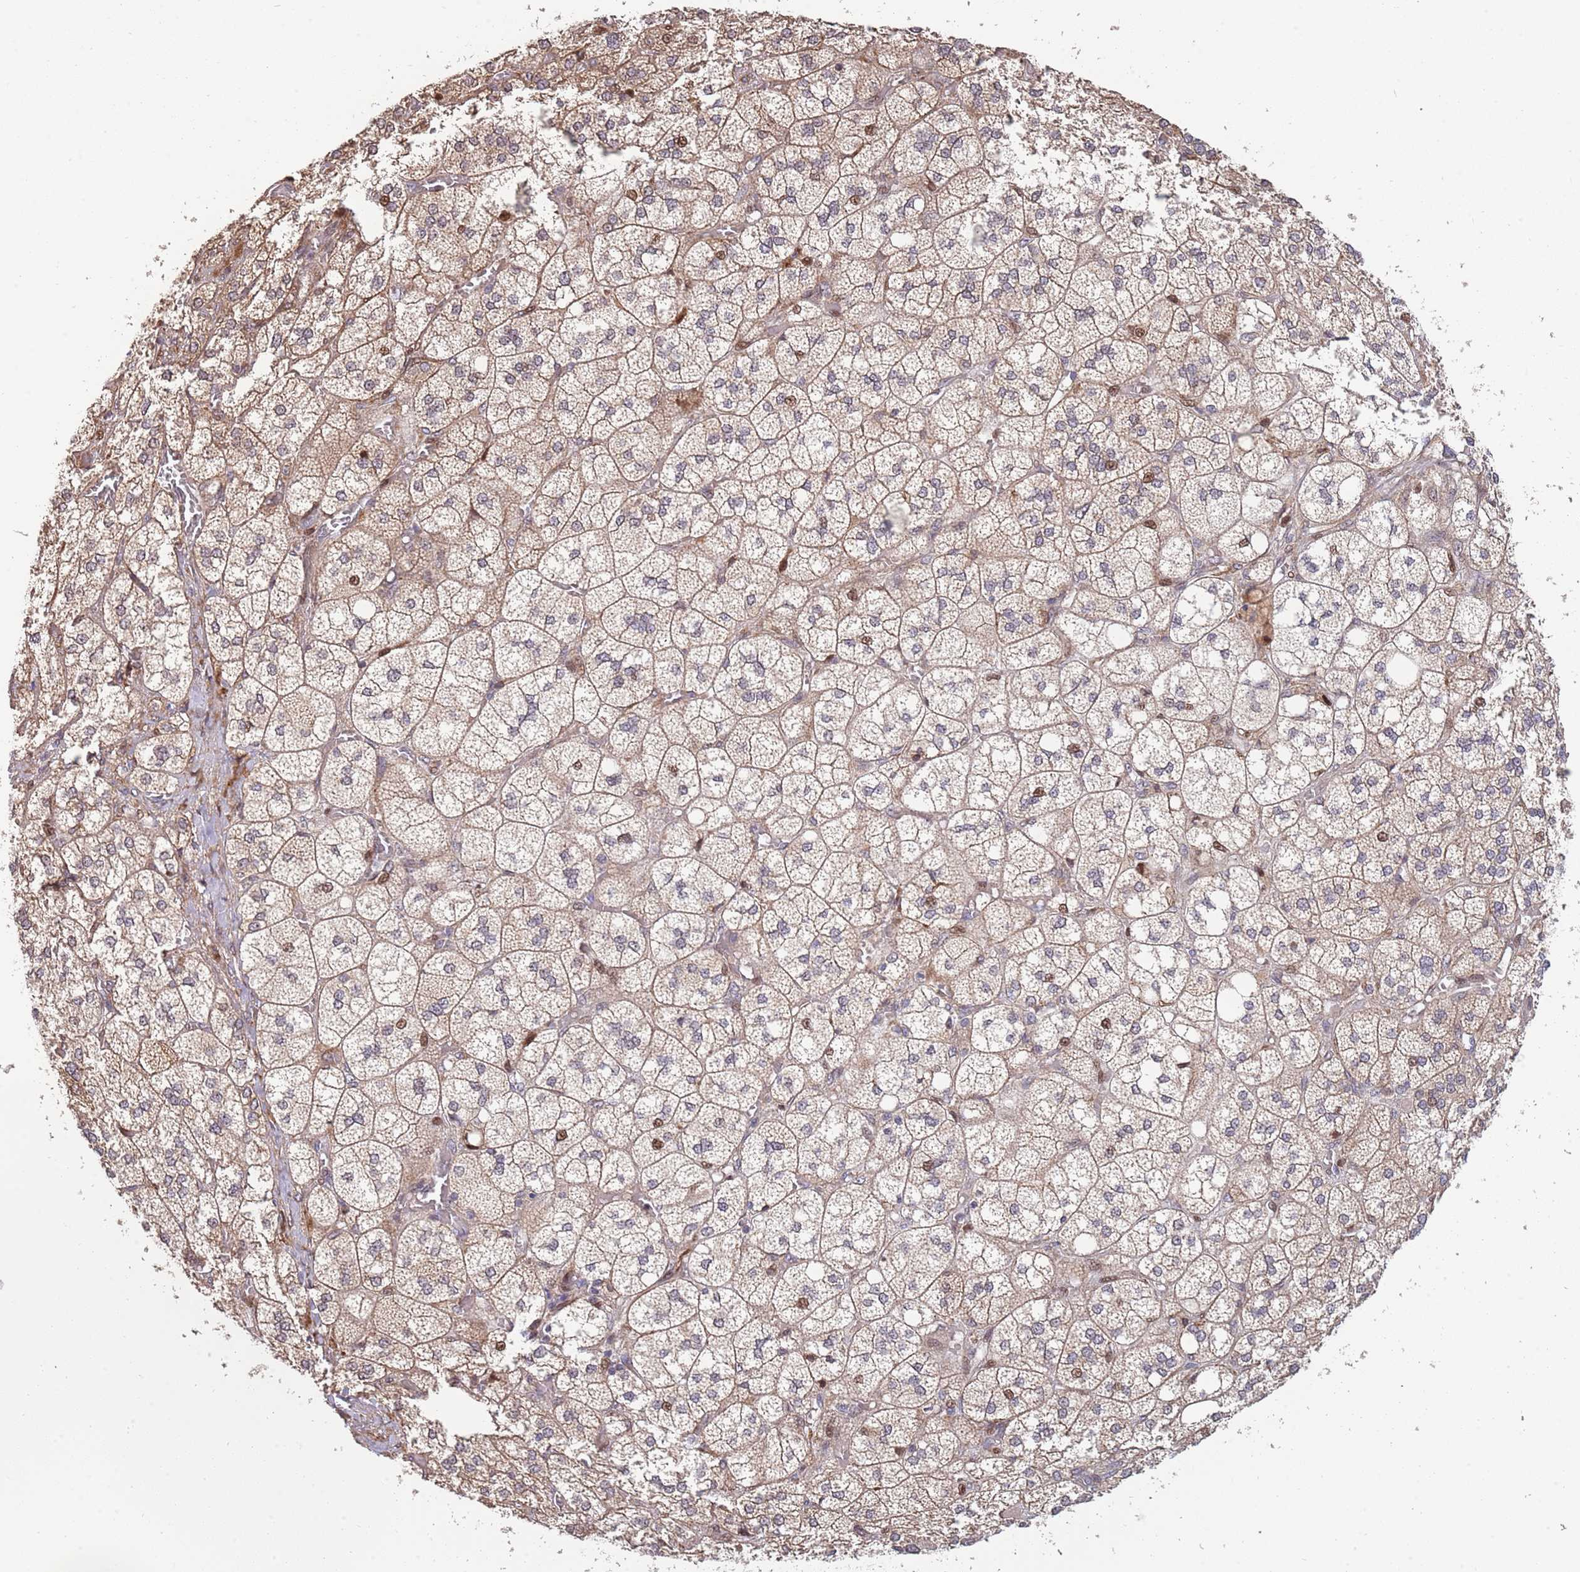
{"staining": {"intensity": "strong", "quantity": "25%-75%", "location": "cytoplasmic/membranous,nuclear"}, "tissue": "adrenal gland", "cell_type": "Glandular cells", "image_type": "normal", "snomed": [{"axis": "morphology", "description": "Normal tissue, NOS"}, {"axis": "topography", "description": "Adrenal gland"}], "caption": "Brown immunohistochemical staining in unremarkable human adrenal gland exhibits strong cytoplasmic/membranous,nuclear expression in approximately 25%-75% of glandular cells. (brown staining indicates protein expression, while blue staining denotes nuclei).", "gene": "SYNDIG1L", "patient": {"sex": "male", "age": 61}}